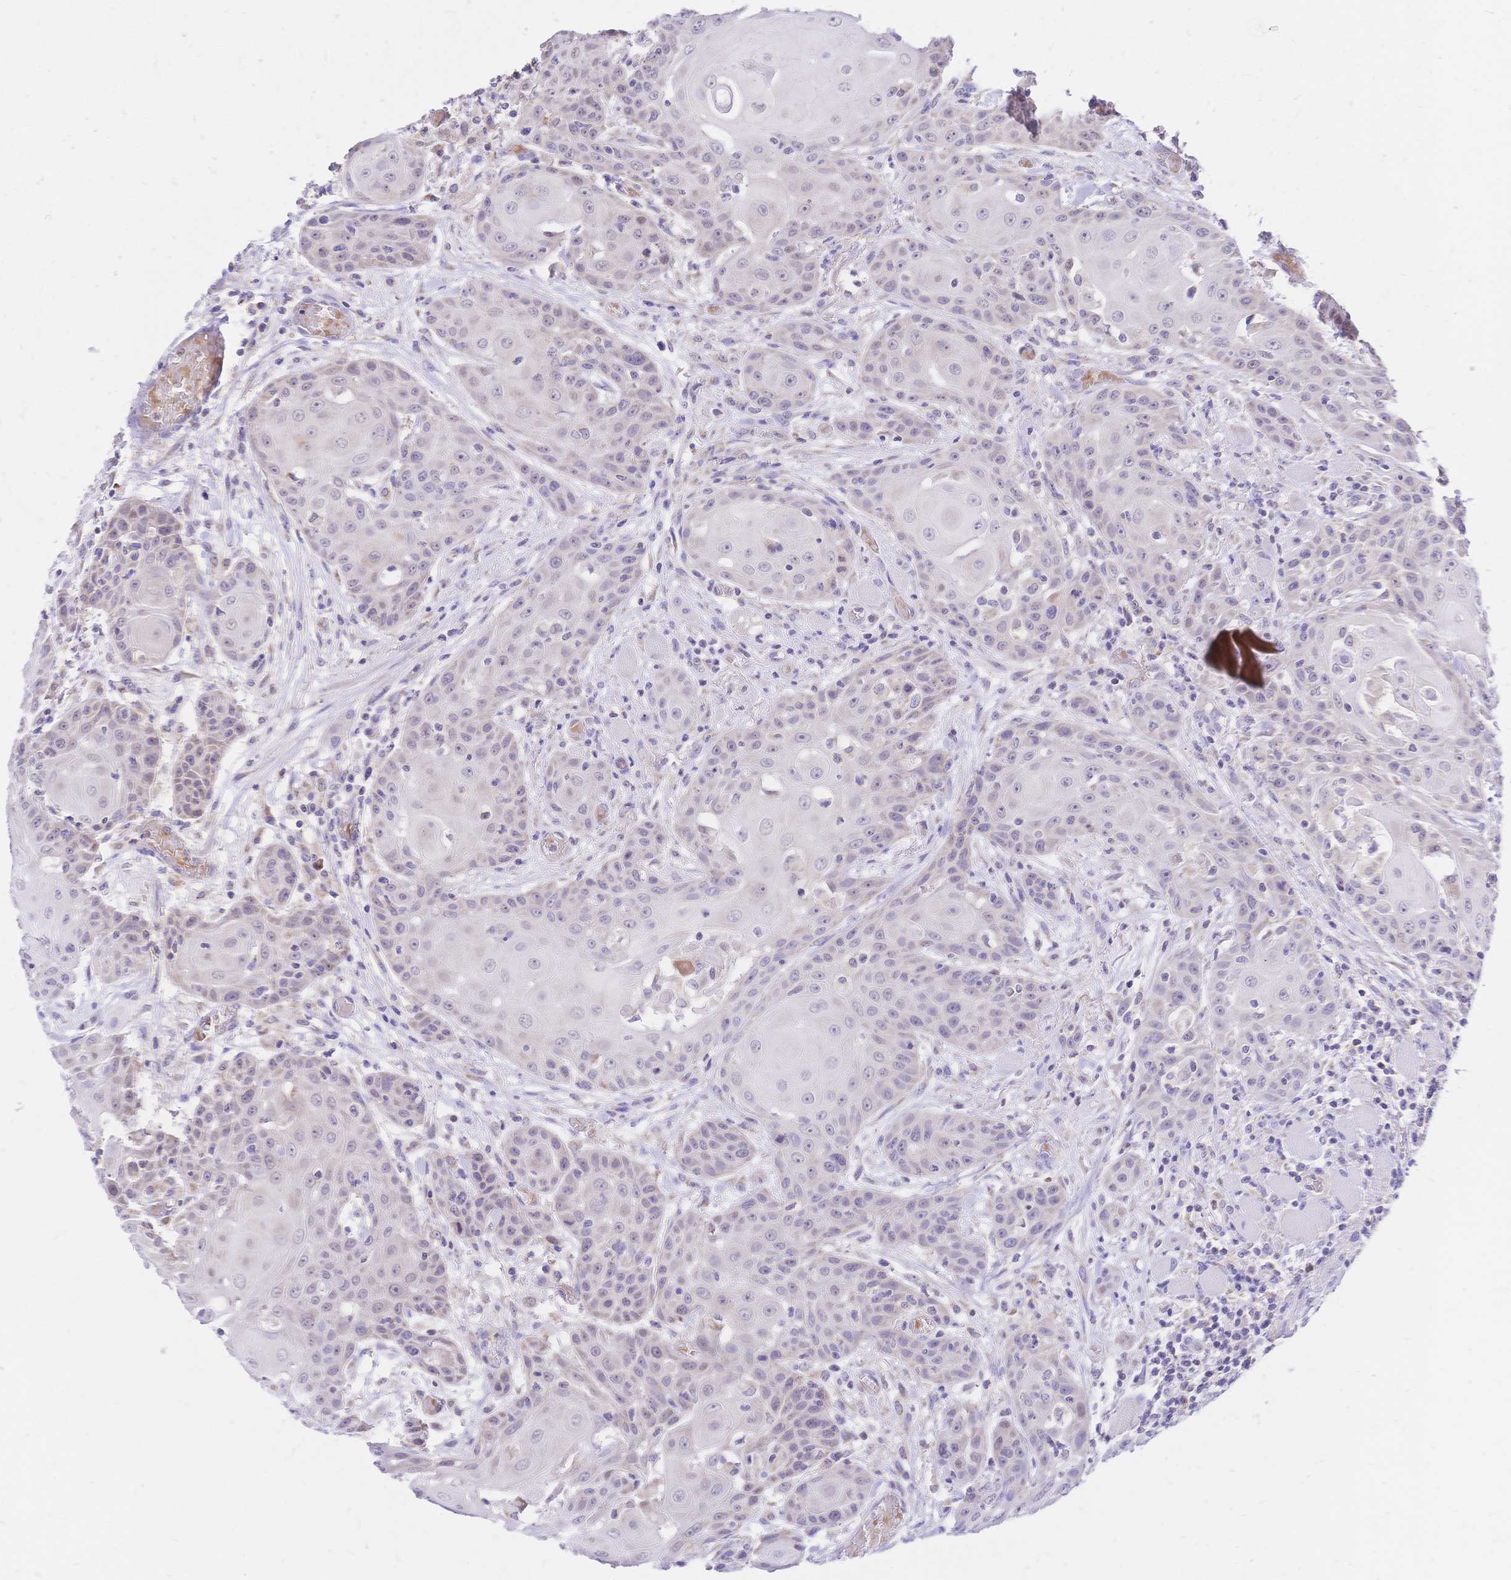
{"staining": {"intensity": "weak", "quantity": "<25%", "location": "cytoplasmic/membranous"}, "tissue": "head and neck cancer", "cell_type": "Tumor cells", "image_type": "cancer", "snomed": [{"axis": "morphology", "description": "Normal tissue, NOS"}, {"axis": "morphology", "description": "Squamous cell carcinoma, NOS"}, {"axis": "topography", "description": "Oral tissue"}, {"axis": "topography", "description": "Head-Neck"}], "caption": "Protein analysis of head and neck squamous cell carcinoma shows no significant expression in tumor cells.", "gene": "CLEC18B", "patient": {"sex": "female", "age": 55}}